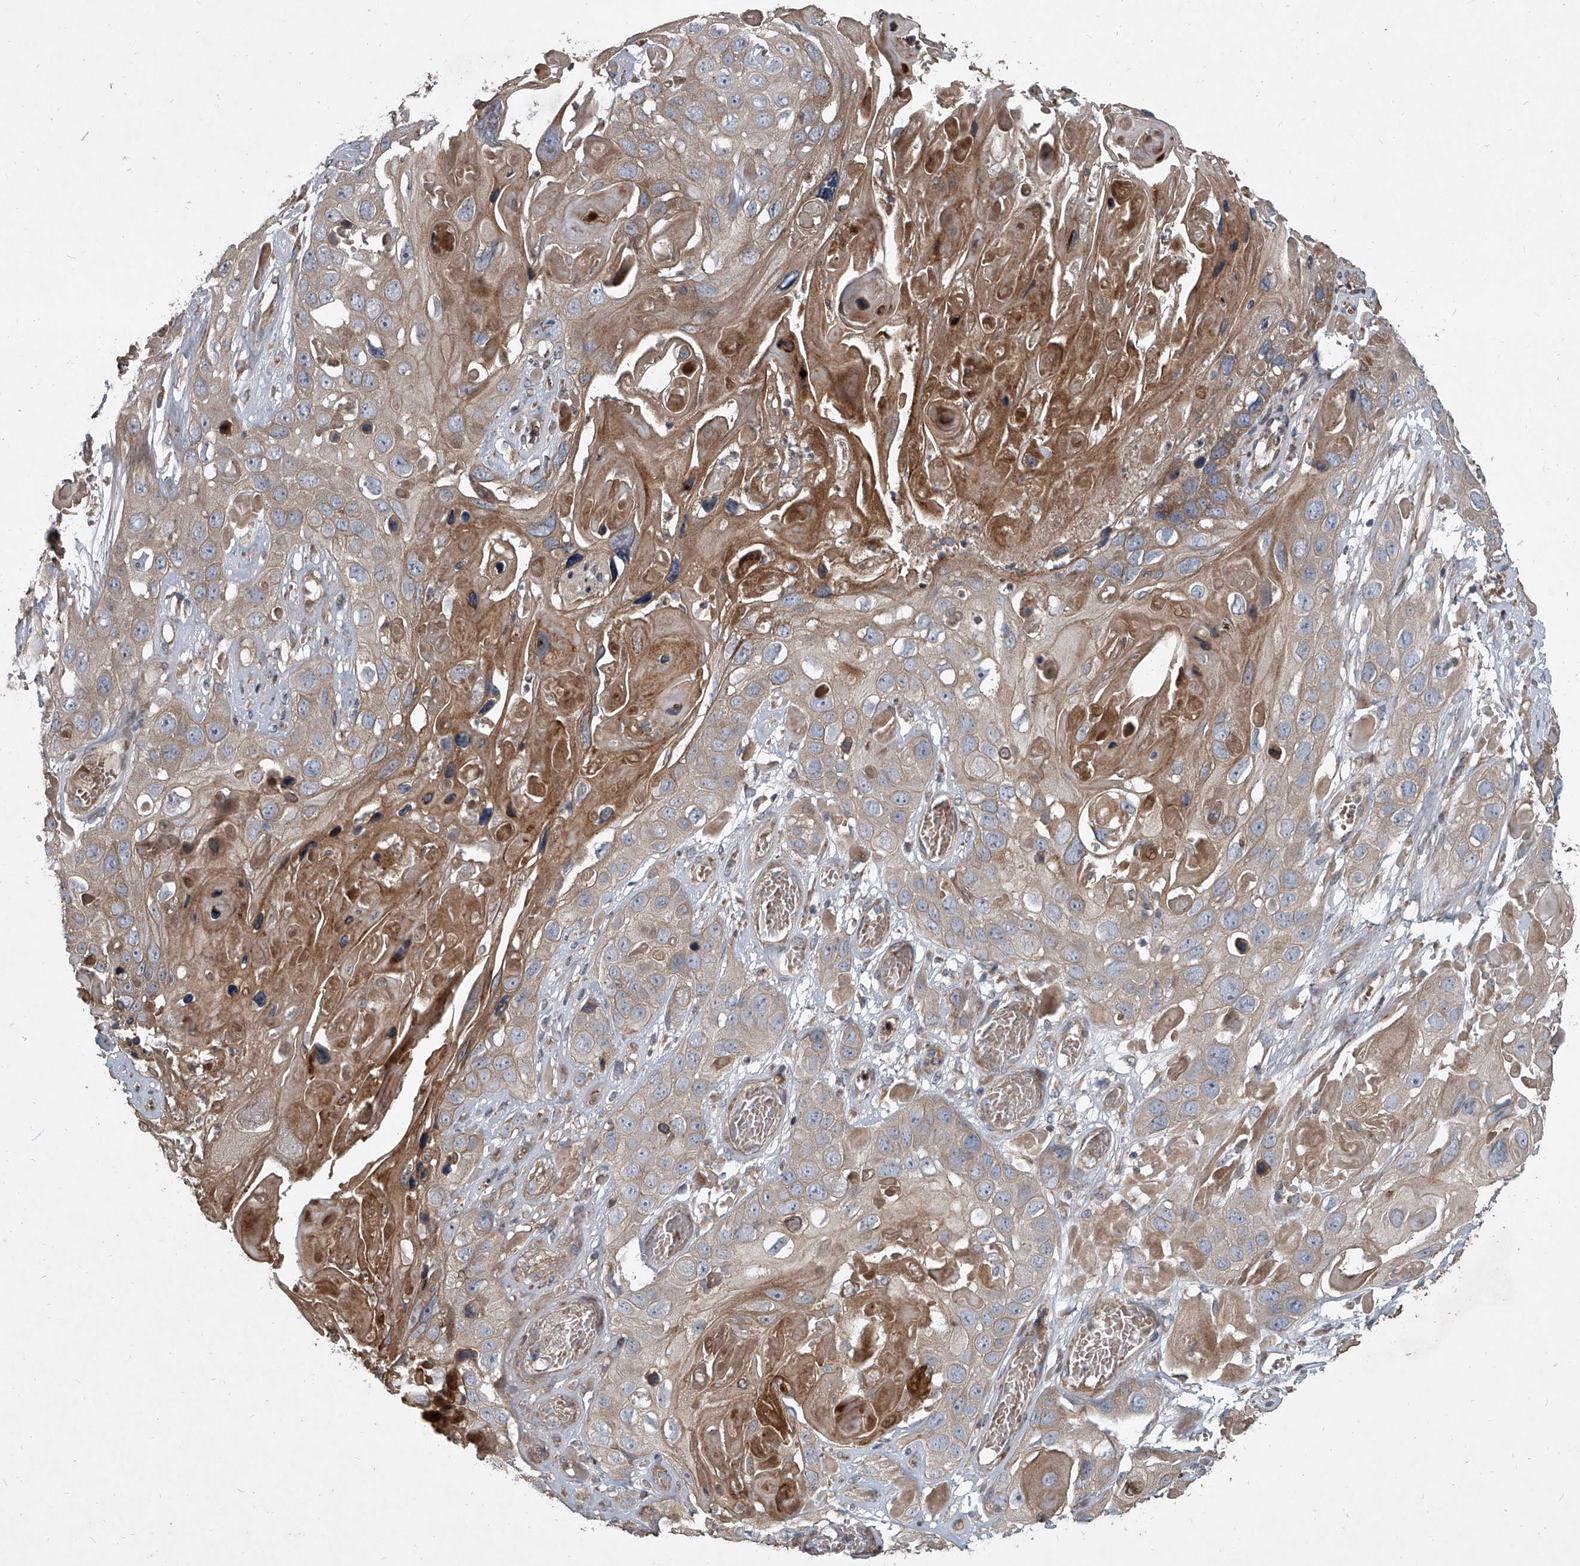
{"staining": {"intensity": "moderate", "quantity": "25%-75%", "location": "cytoplasmic/membranous"}, "tissue": "skin cancer", "cell_type": "Tumor cells", "image_type": "cancer", "snomed": [{"axis": "morphology", "description": "Squamous cell carcinoma, NOS"}, {"axis": "topography", "description": "Skin"}], "caption": "Brown immunohistochemical staining in human skin cancer (squamous cell carcinoma) shows moderate cytoplasmic/membranous expression in about 25%-75% of tumor cells.", "gene": "EVA1C", "patient": {"sex": "male", "age": 55}}